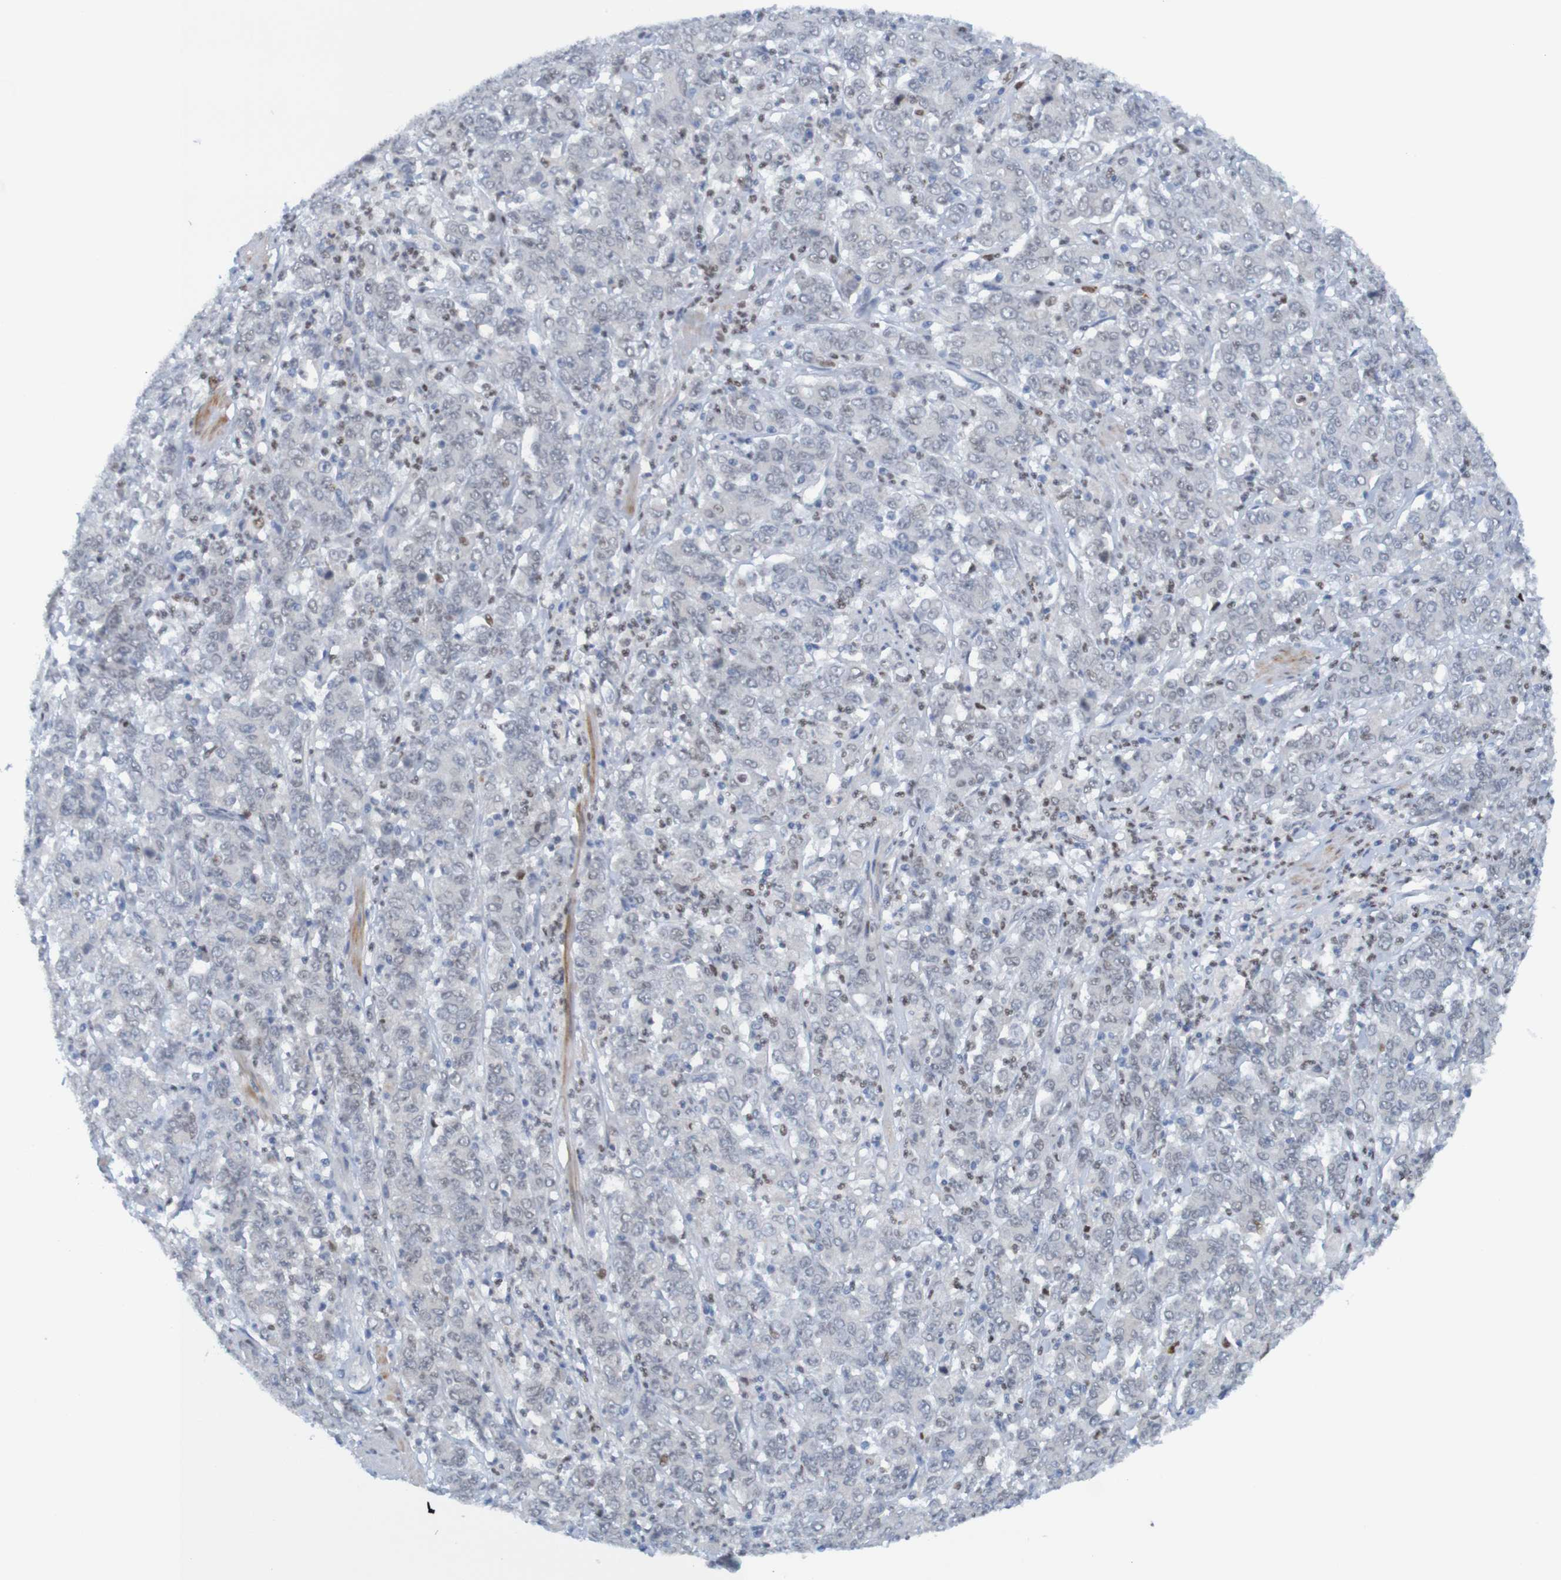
{"staining": {"intensity": "negative", "quantity": "none", "location": "none"}, "tissue": "stomach cancer", "cell_type": "Tumor cells", "image_type": "cancer", "snomed": [{"axis": "morphology", "description": "Adenocarcinoma, NOS"}, {"axis": "topography", "description": "Stomach, lower"}], "caption": "The image displays no staining of tumor cells in stomach cancer (adenocarcinoma).", "gene": "USP36", "patient": {"sex": "female", "age": 71}}